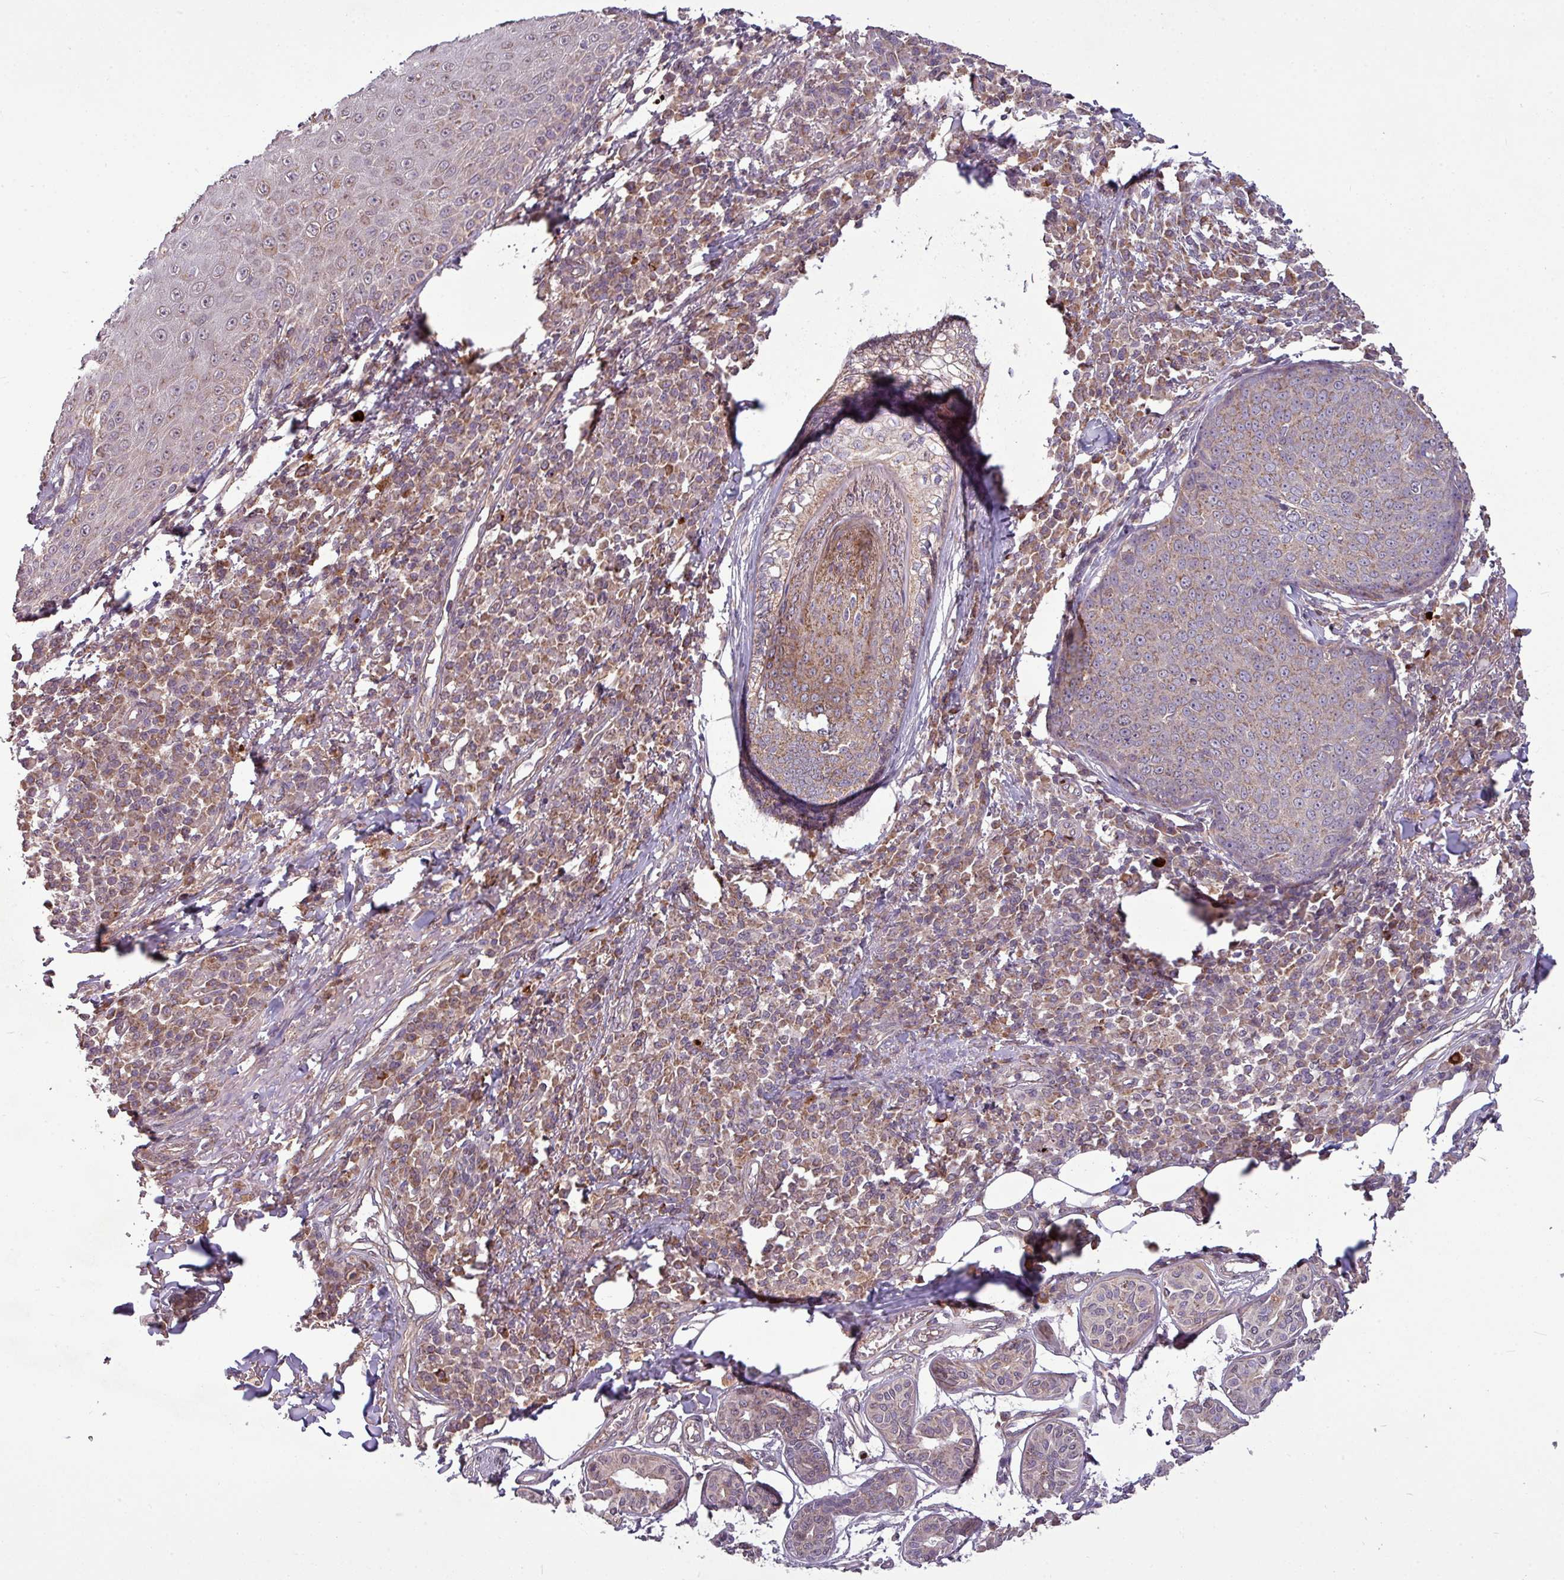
{"staining": {"intensity": "weak", "quantity": "<25%", "location": "cytoplasmic/membranous"}, "tissue": "skin cancer", "cell_type": "Tumor cells", "image_type": "cancer", "snomed": [{"axis": "morphology", "description": "Squamous cell carcinoma, NOS"}, {"axis": "topography", "description": "Skin"}], "caption": "There is no significant positivity in tumor cells of squamous cell carcinoma (skin).", "gene": "PAPLN", "patient": {"sex": "male", "age": 71}}